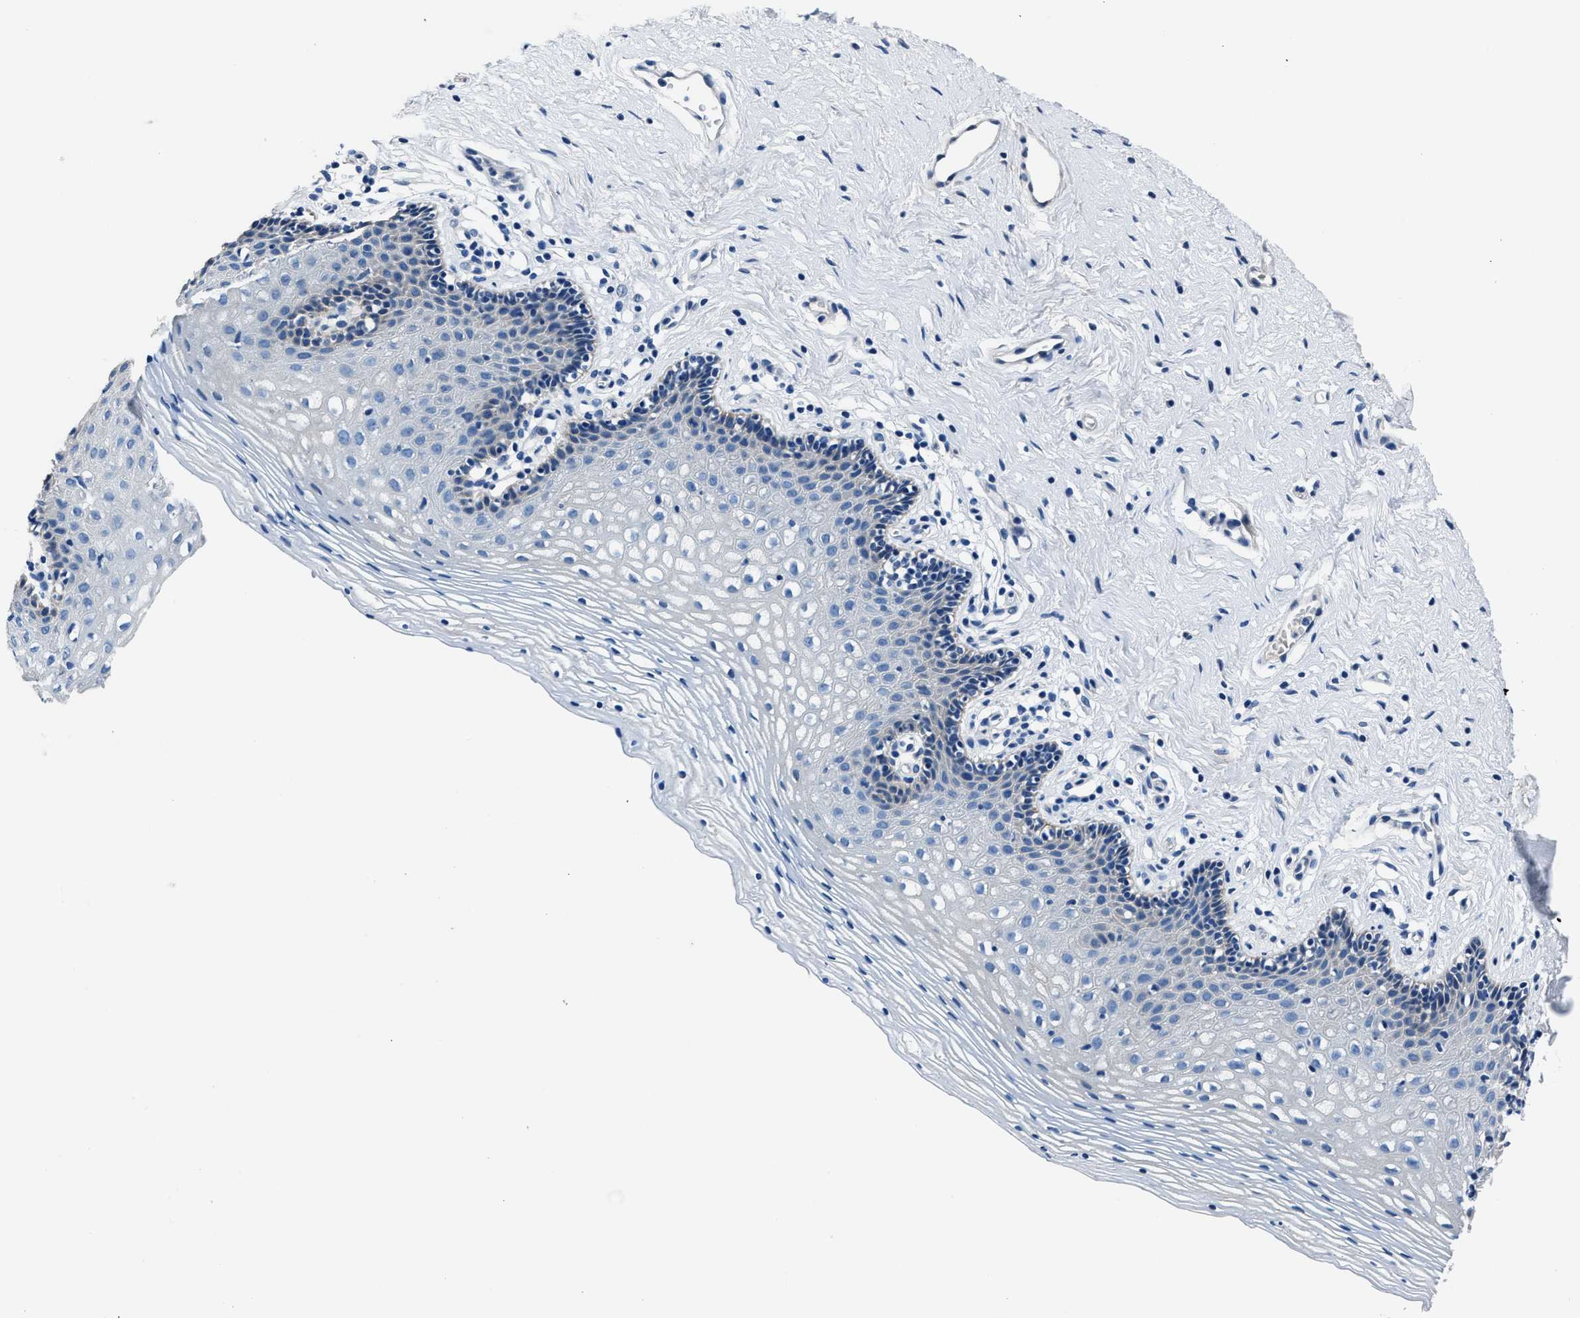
{"staining": {"intensity": "negative", "quantity": "none", "location": "none"}, "tissue": "vagina", "cell_type": "Squamous epithelial cells", "image_type": "normal", "snomed": [{"axis": "morphology", "description": "Normal tissue, NOS"}, {"axis": "topography", "description": "Vagina"}], "caption": "This is an IHC photomicrograph of unremarkable vagina. There is no staining in squamous epithelial cells.", "gene": "NACAD", "patient": {"sex": "female", "age": 32}}